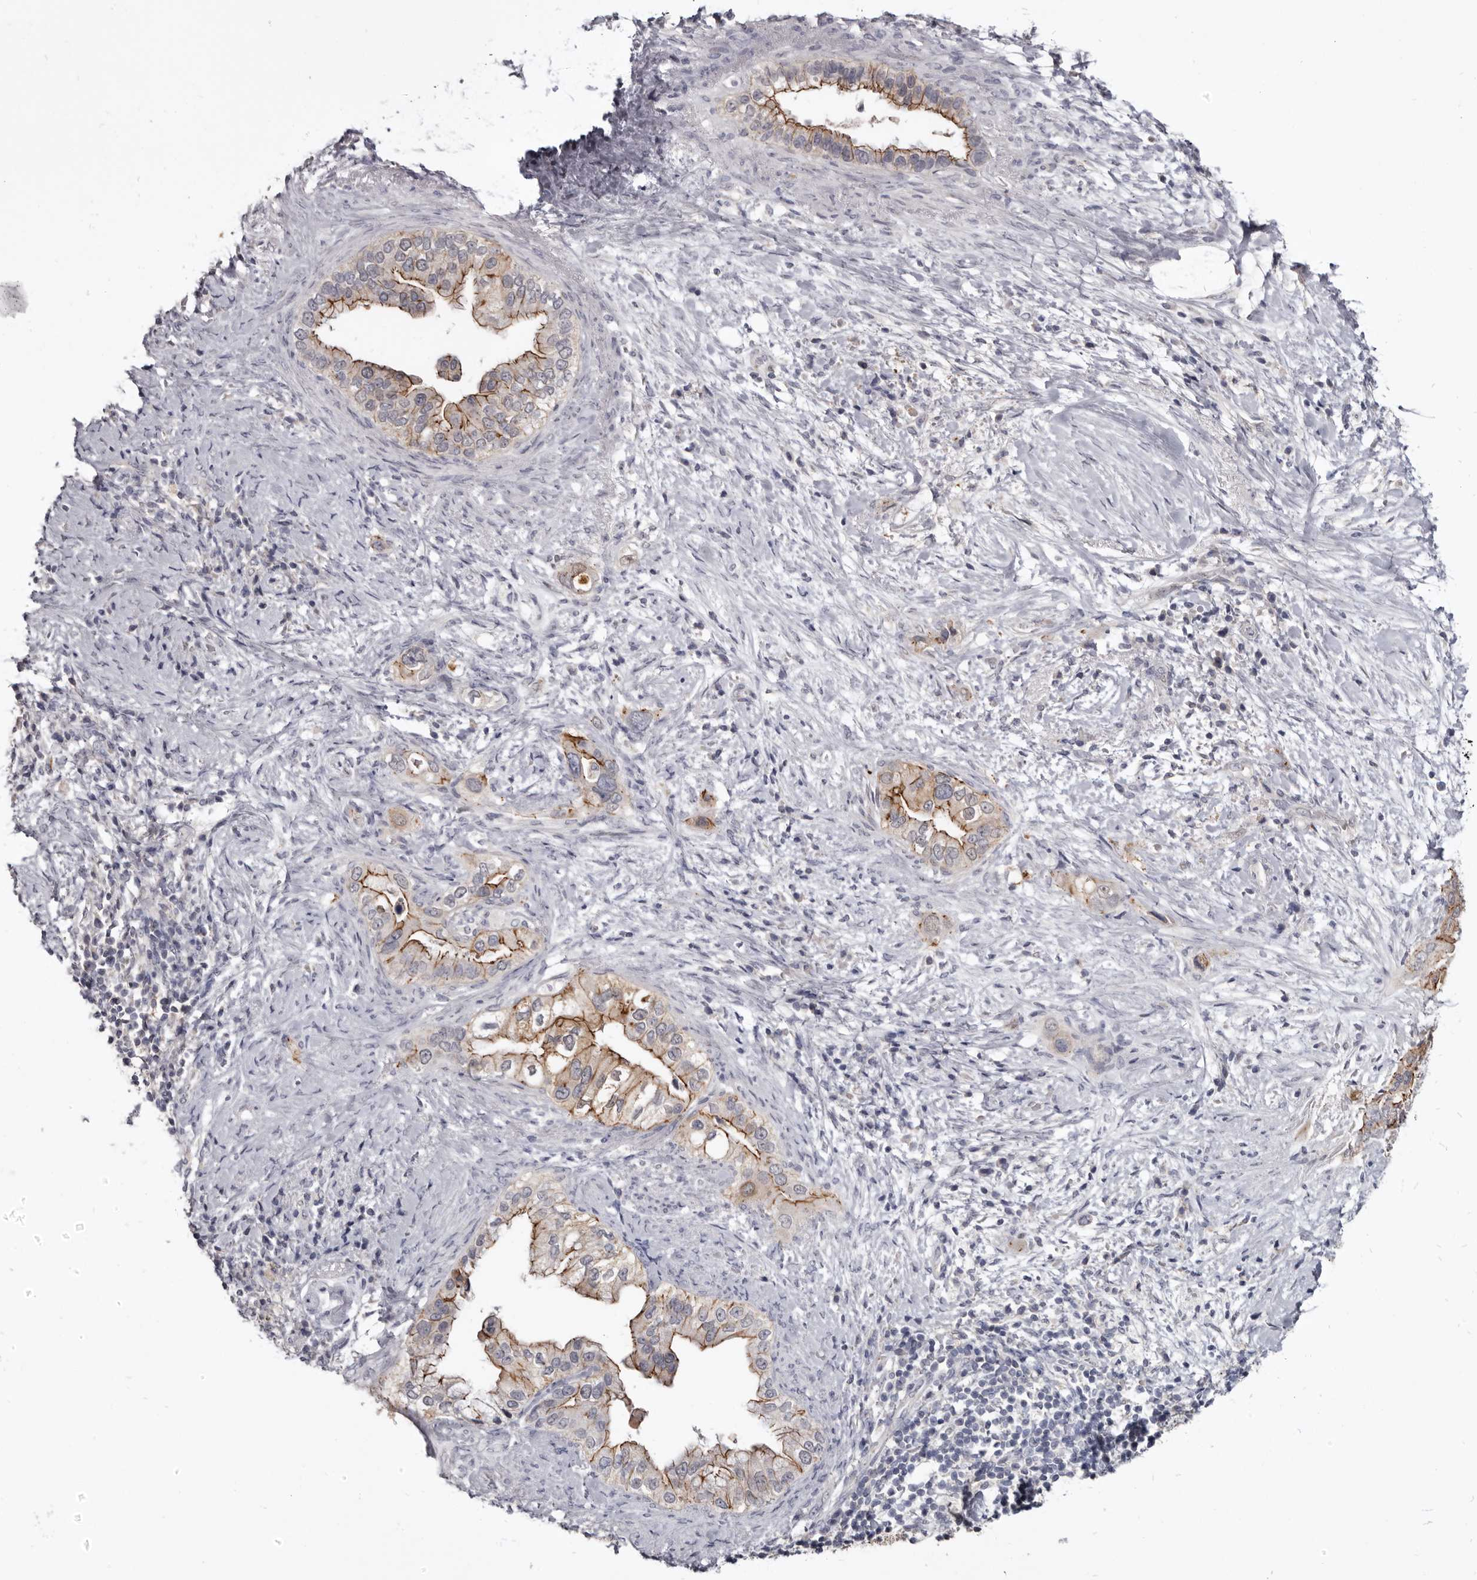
{"staining": {"intensity": "moderate", "quantity": ">75%", "location": "cytoplasmic/membranous"}, "tissue": "pancreatic cancer", "cell_type": "Tumor cells", "image_type": "cancer", "snomed": [{"axis": "morphology", "description": "Inflammation, NOS"}, {"axis": "morphology", "description": "Adenocarcinoma, NOS"}, {"axis": "topography", "description": "Pancreas"}], "caption": "Immunohistochemistry (IHC) photomicrograph of neoplastic tissue: human adenocarcinoma (pancreatic) stained using immunohistochemistry (IHC) displays medium levels of moderate protein expression localized specifically in the cytoplasmic/membranous of tumor cells, appearing as a cytoplasmic/membranous brown color.", "gene": "CGN", "patient": {"sex": "female", "age": 56}}